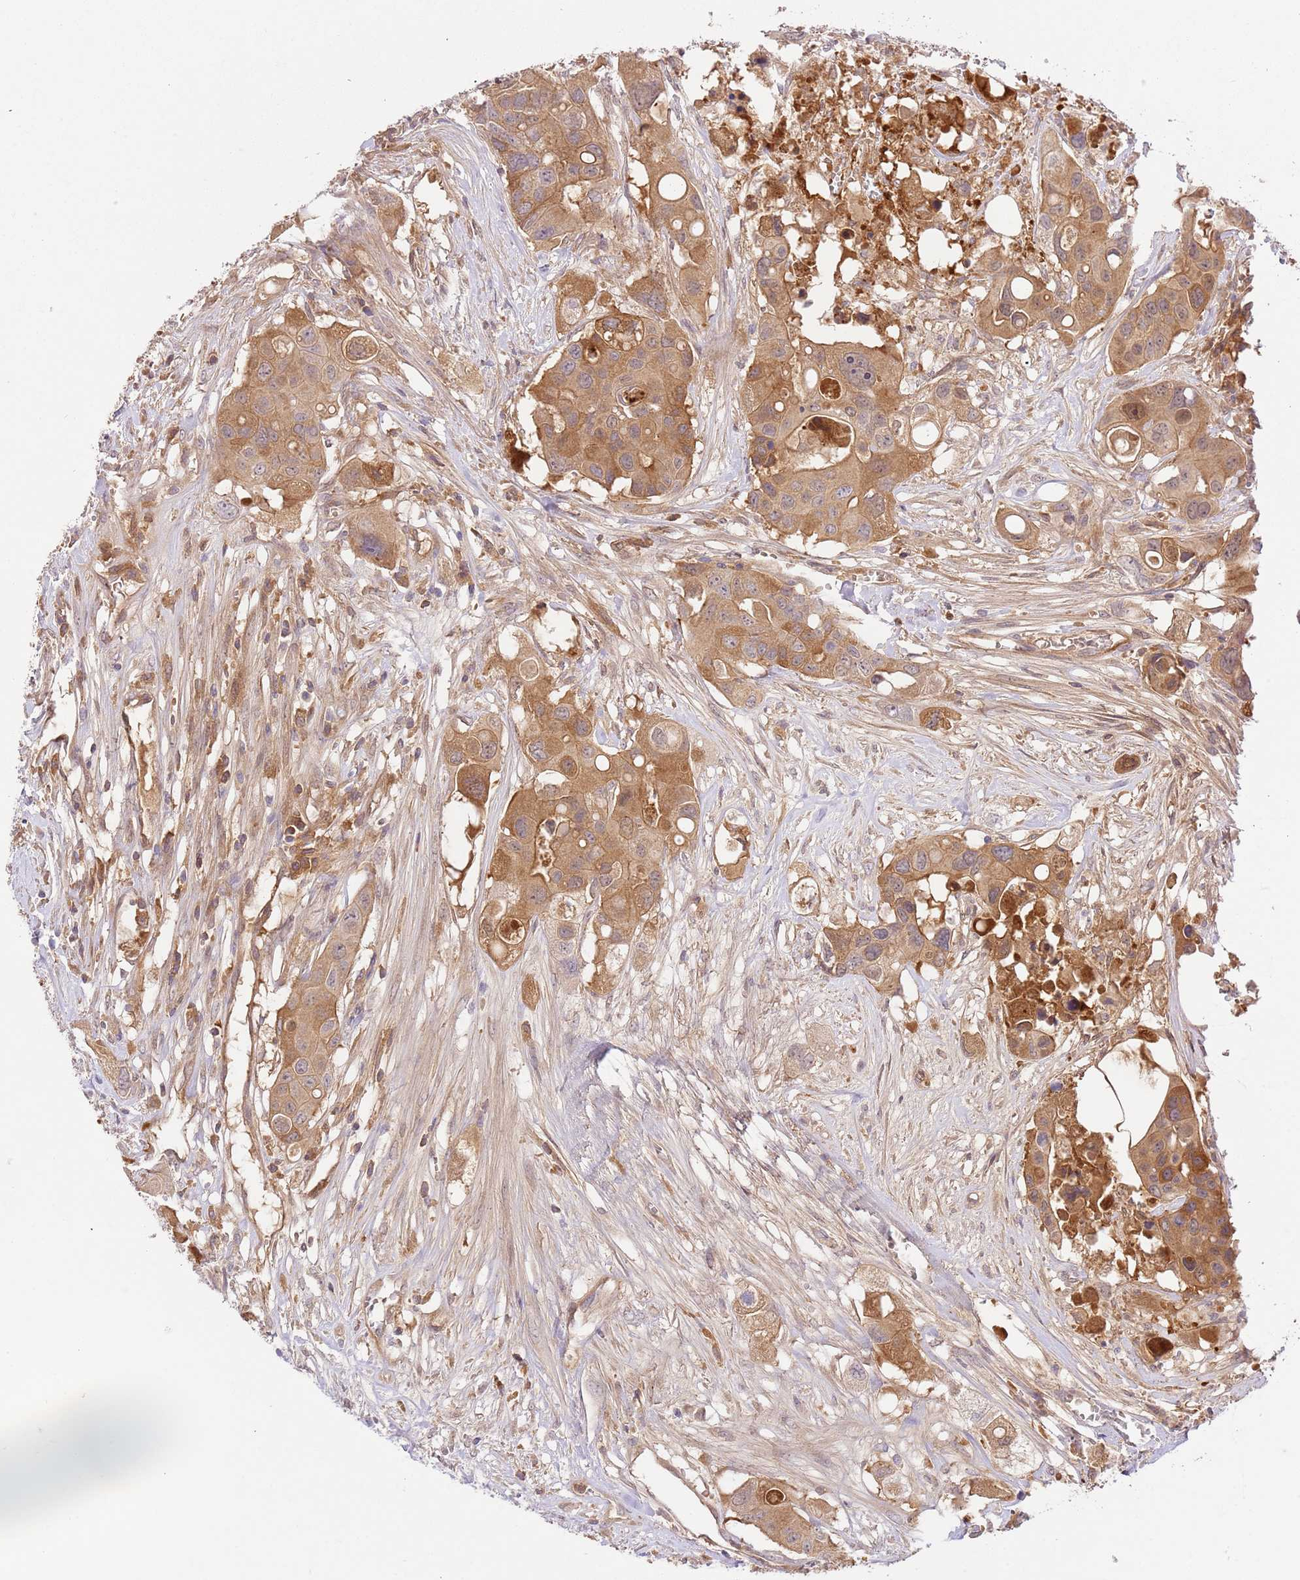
{"staining": {"intensity": "moderate", "quantity": ">75%", "location": "cytoplasmic/membranous"}, "tissue": "colorectal cancer", "cell_type": "Tumor cells", "image_type": "cancer", "snomed": [{"axis": "morphology", "description": "Adenocarcinoma, NOS"}, {"axis": "topography", "description": "Colon"}], "caption": "Immunohistochemical staining of colorectal cancer shows medium levels of moderate cytoplasmic/membranous staining in about >75% of tumor cells. (IHC, brightfield microscopy, high magnification).", "gene": "C8G", "patient": {"sex": "male", "age": 77}}